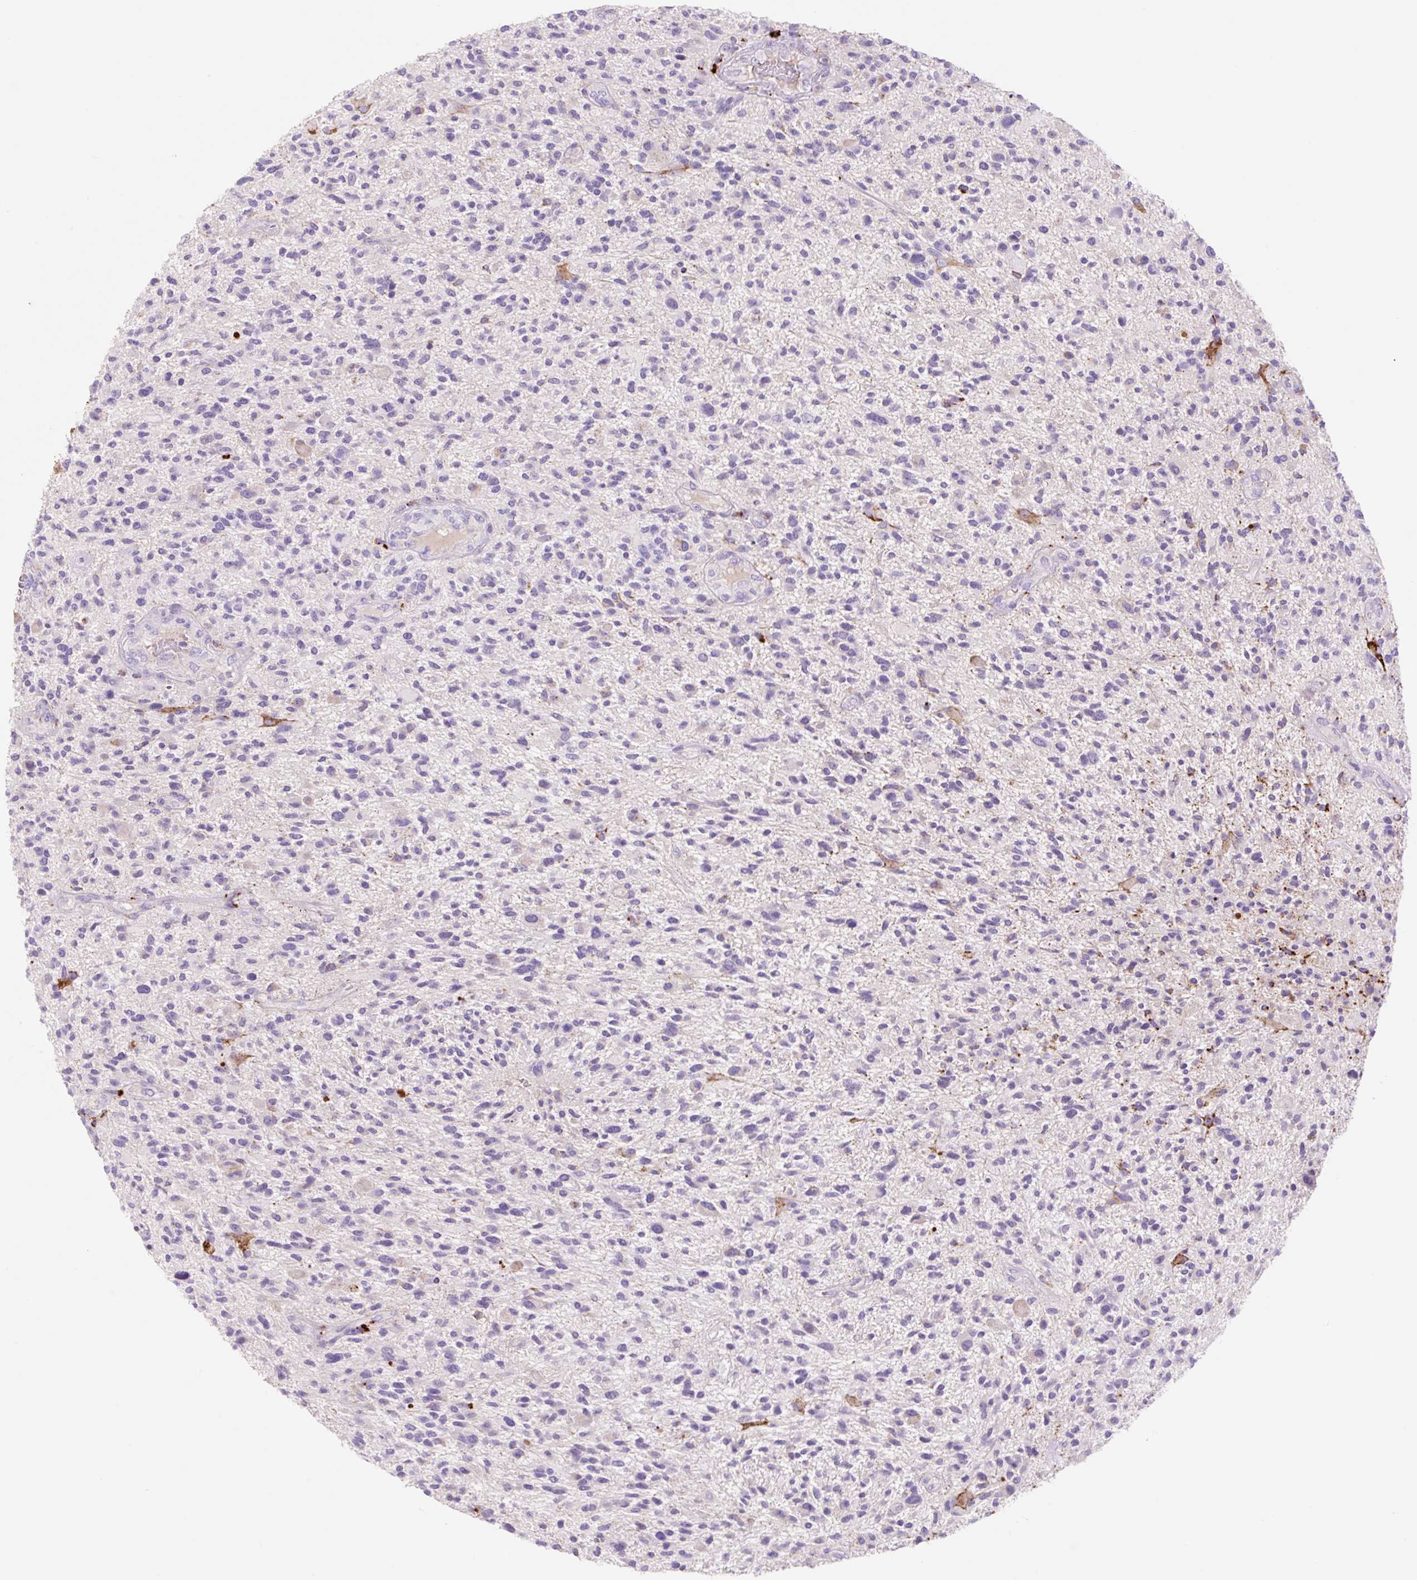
{"staining": {"intensity": "negative", "quantity": "none", "location": "none"}, "tissue": "glioma", "cell_type": "Tumor cells", "image_type": "cancer", "snomed": [{"axis": "morphology", "description": "Glioma, malignant, High grade"}, {"axis": "topography", "description": "Brain"}], "caption": "Photomicrograph shows no significant protein positivity in tumor cells of malignant high-grade glioma.", "gene": "HEXA", "patient": {"sex": "male", "age": 47}}